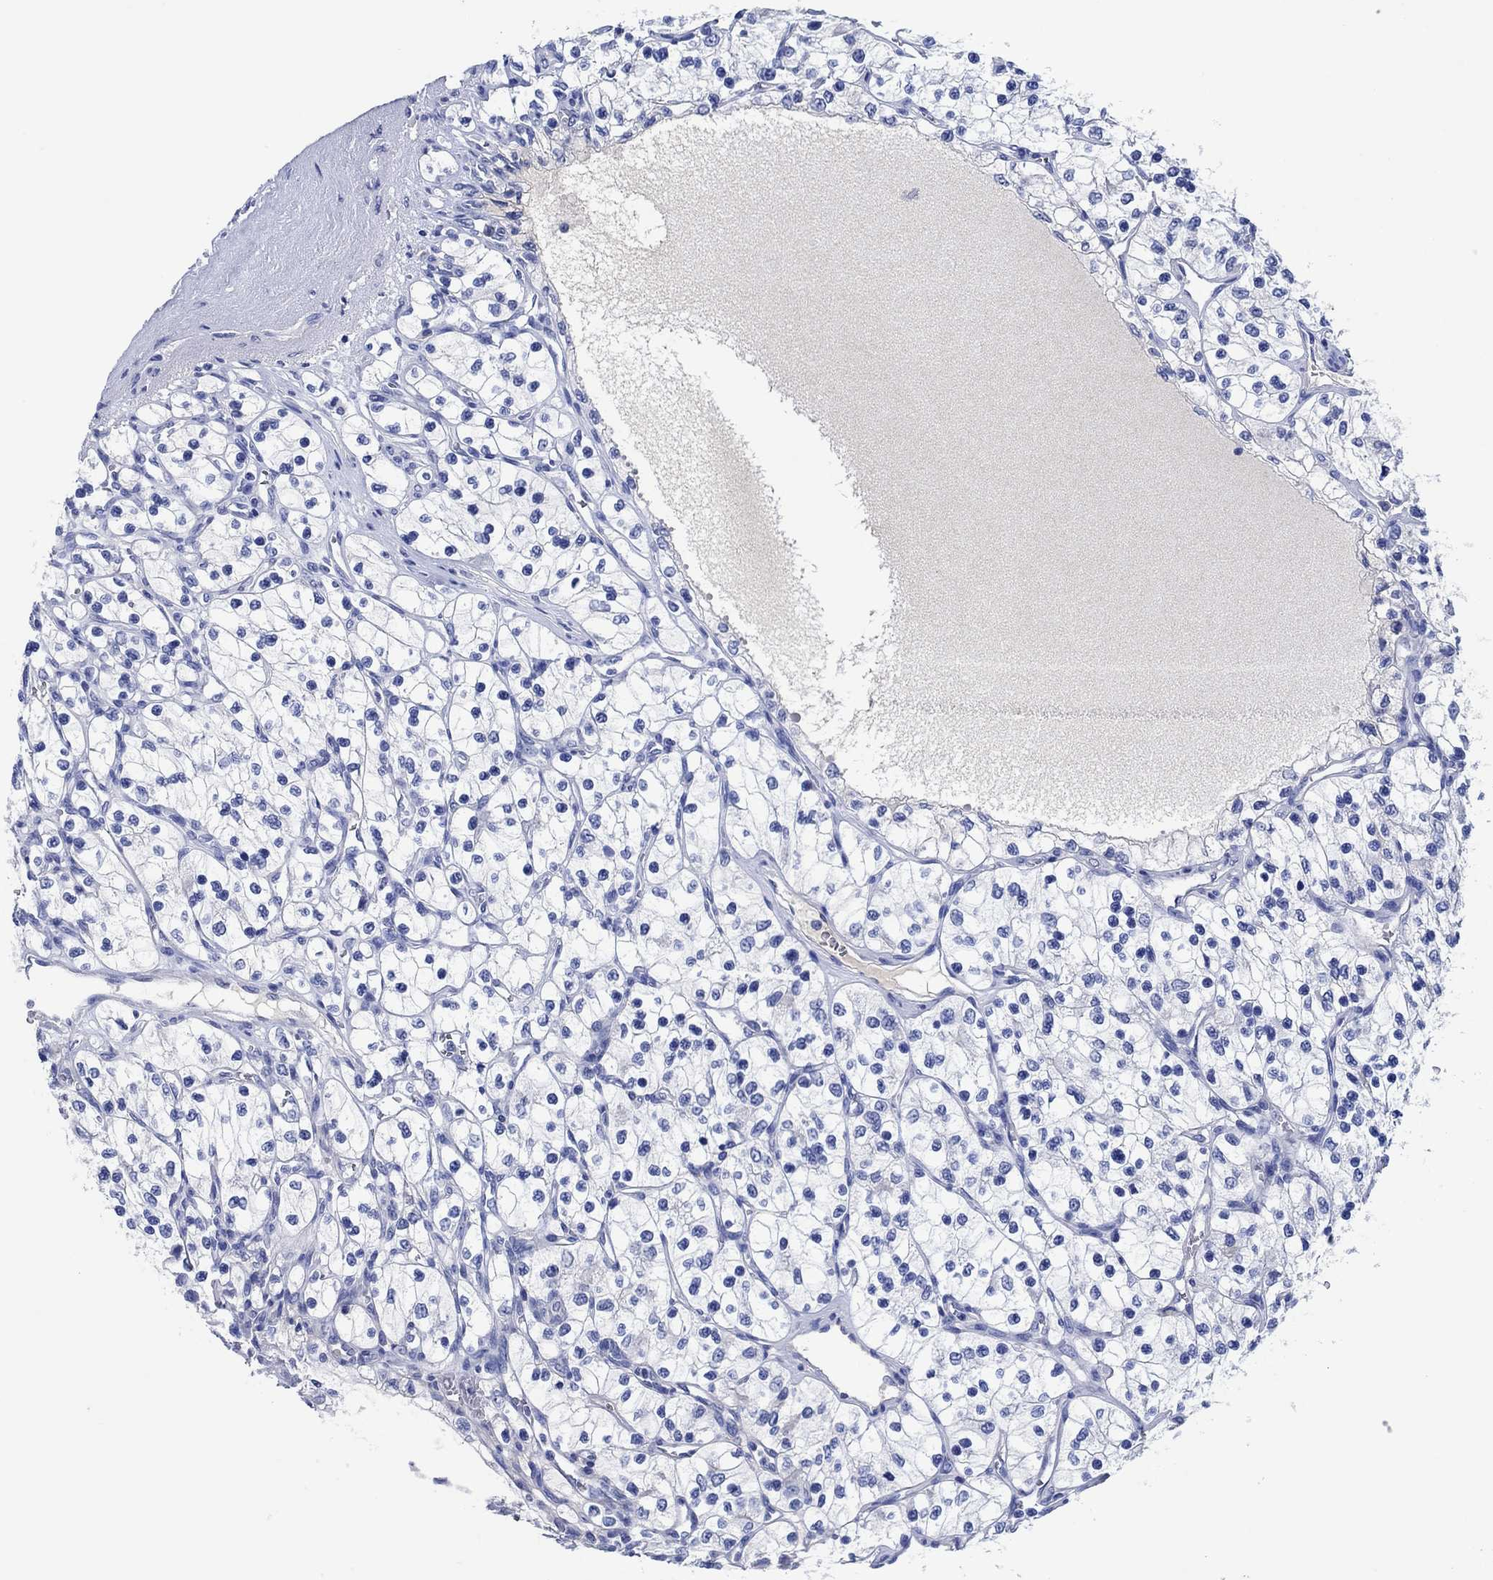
{"staining": {"intensity": "negative", "quantity": "none", "location": "none"}, "tissue": "renal cancer", "cell_type": "Tumor cells", "image_type": "cancer", "snomed": [{"axis": "morphology", "description": "Adenocarcinoma, NOS"}, {"axis": "topography", "description": "Kidney"}], "caption": "This is an immunohistochemistry micrograph of human renal adenocarcinoma. There is no positivity in tumor cells.", "gene": "CPNE6", "patient": {"sex": "female", "age": 69}}